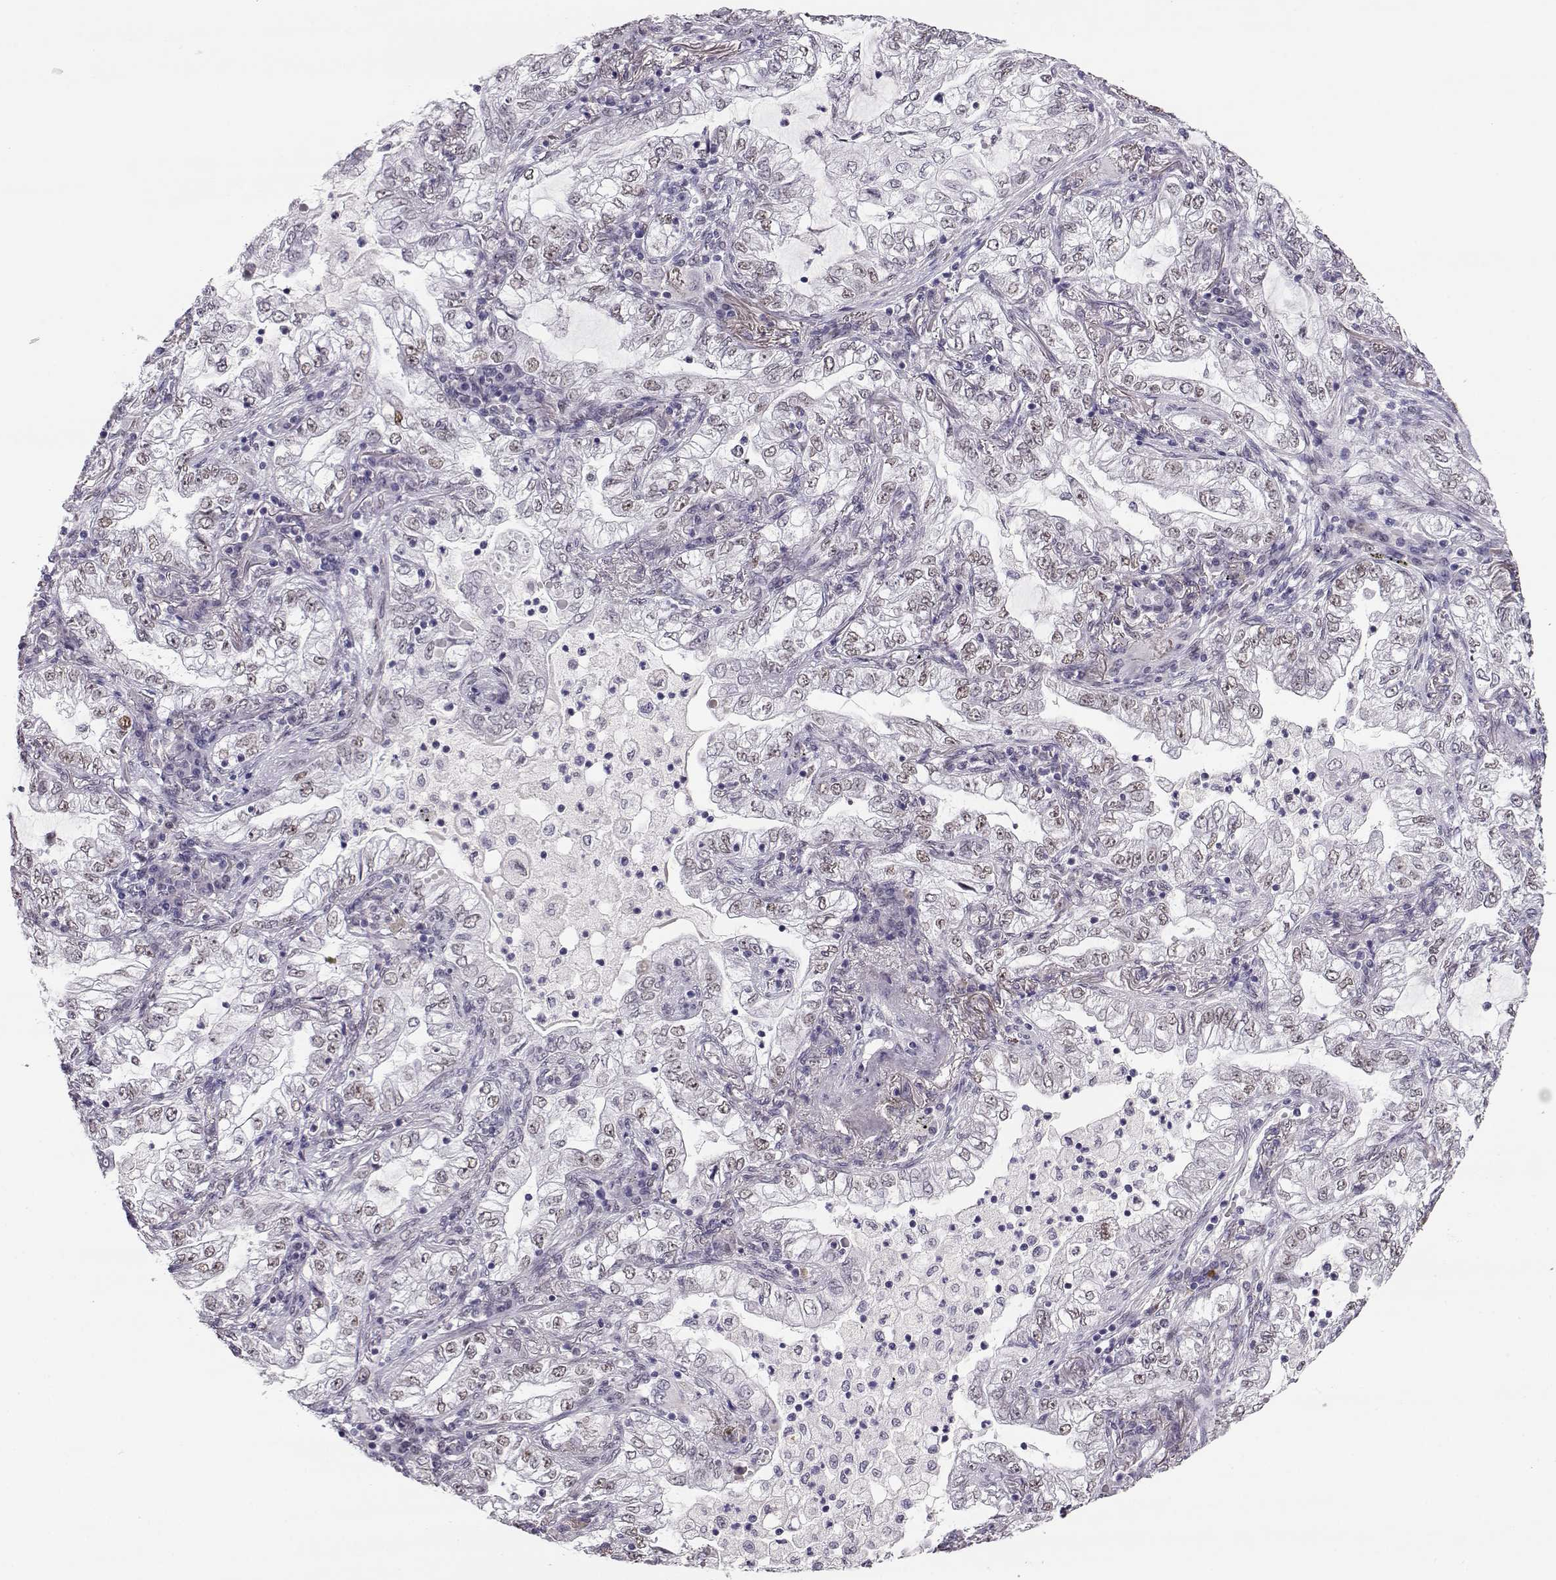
{"staining": {"intensity": "weak", "quantity": "<25%", "location": "nuclear"}, "tissue": "lung cancer", "cell_type": "Tumor cells", "image_type": "cancer", "snomed": [{"axis": "morphology", "description": "Adenocarcinoma, NOS"}, {"axis": "topography", "description": "Lung"}], "caption": "Photomicrograph shows no protein expression in tumor cells of lung cancer tissue.", "gene": "POLI", "patient": {"sex": "female", "age": 73}}